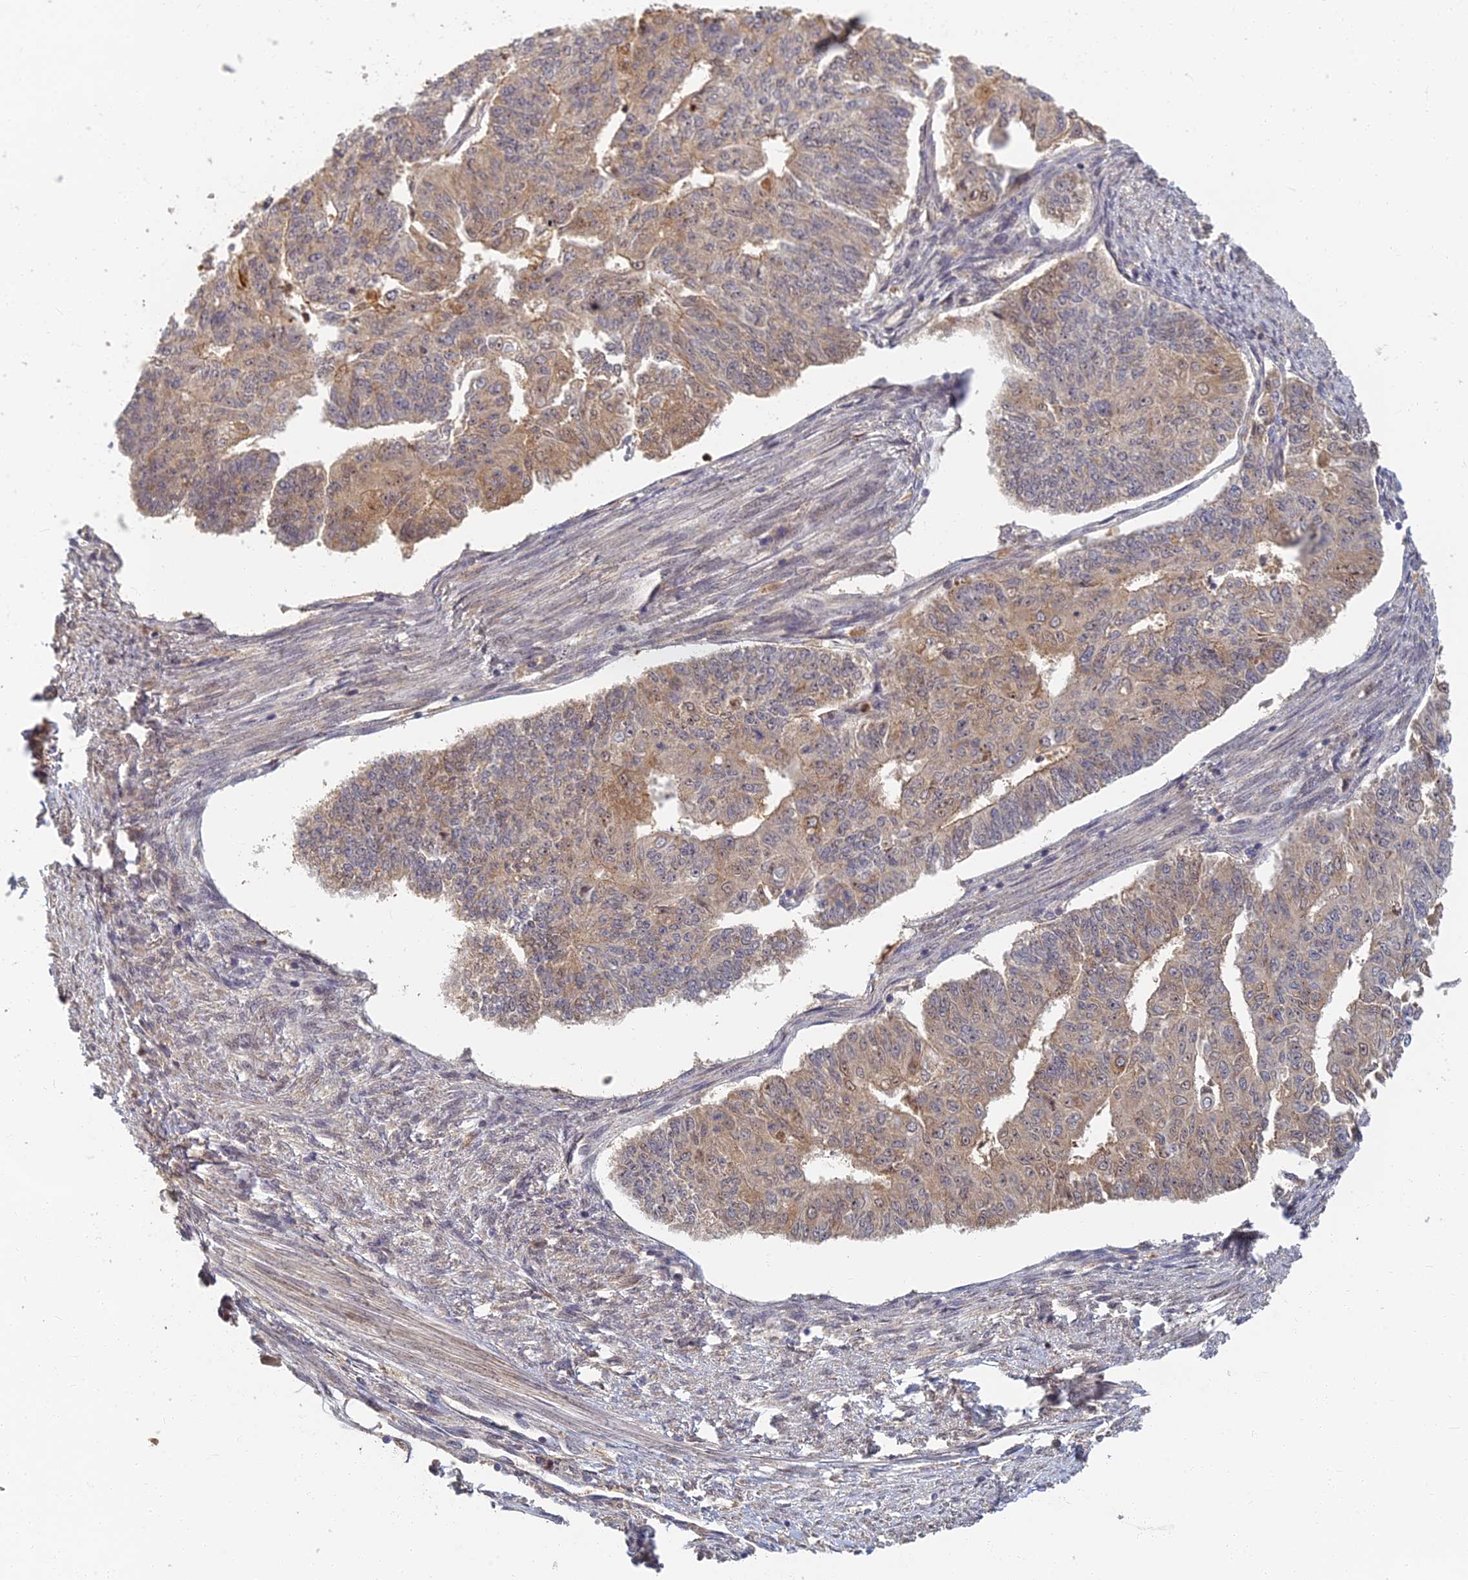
{"staining": {"intensity": "weak", "quantity": "25%-75%", "location": "cytoplasmic/membranous"}, "tissue": "endometrial cancer", "cell_type": "Tumor cells", "image_type": "cancer", "snomed": [{"axis": "morphology", "description": "Adenocarcinoma, NOS"}, {"axis": "topography", "description": "Endometrium"}], "caption": "A histopathology image showing weak cytoplasmic/membranous staining in about 25%-75% of tumor cells in endometrial adenocarcinoma, as visualized by brown immunohistochemical staining.", "gene": "RGL3", "patient": {"sex": "female", "age": 32}}